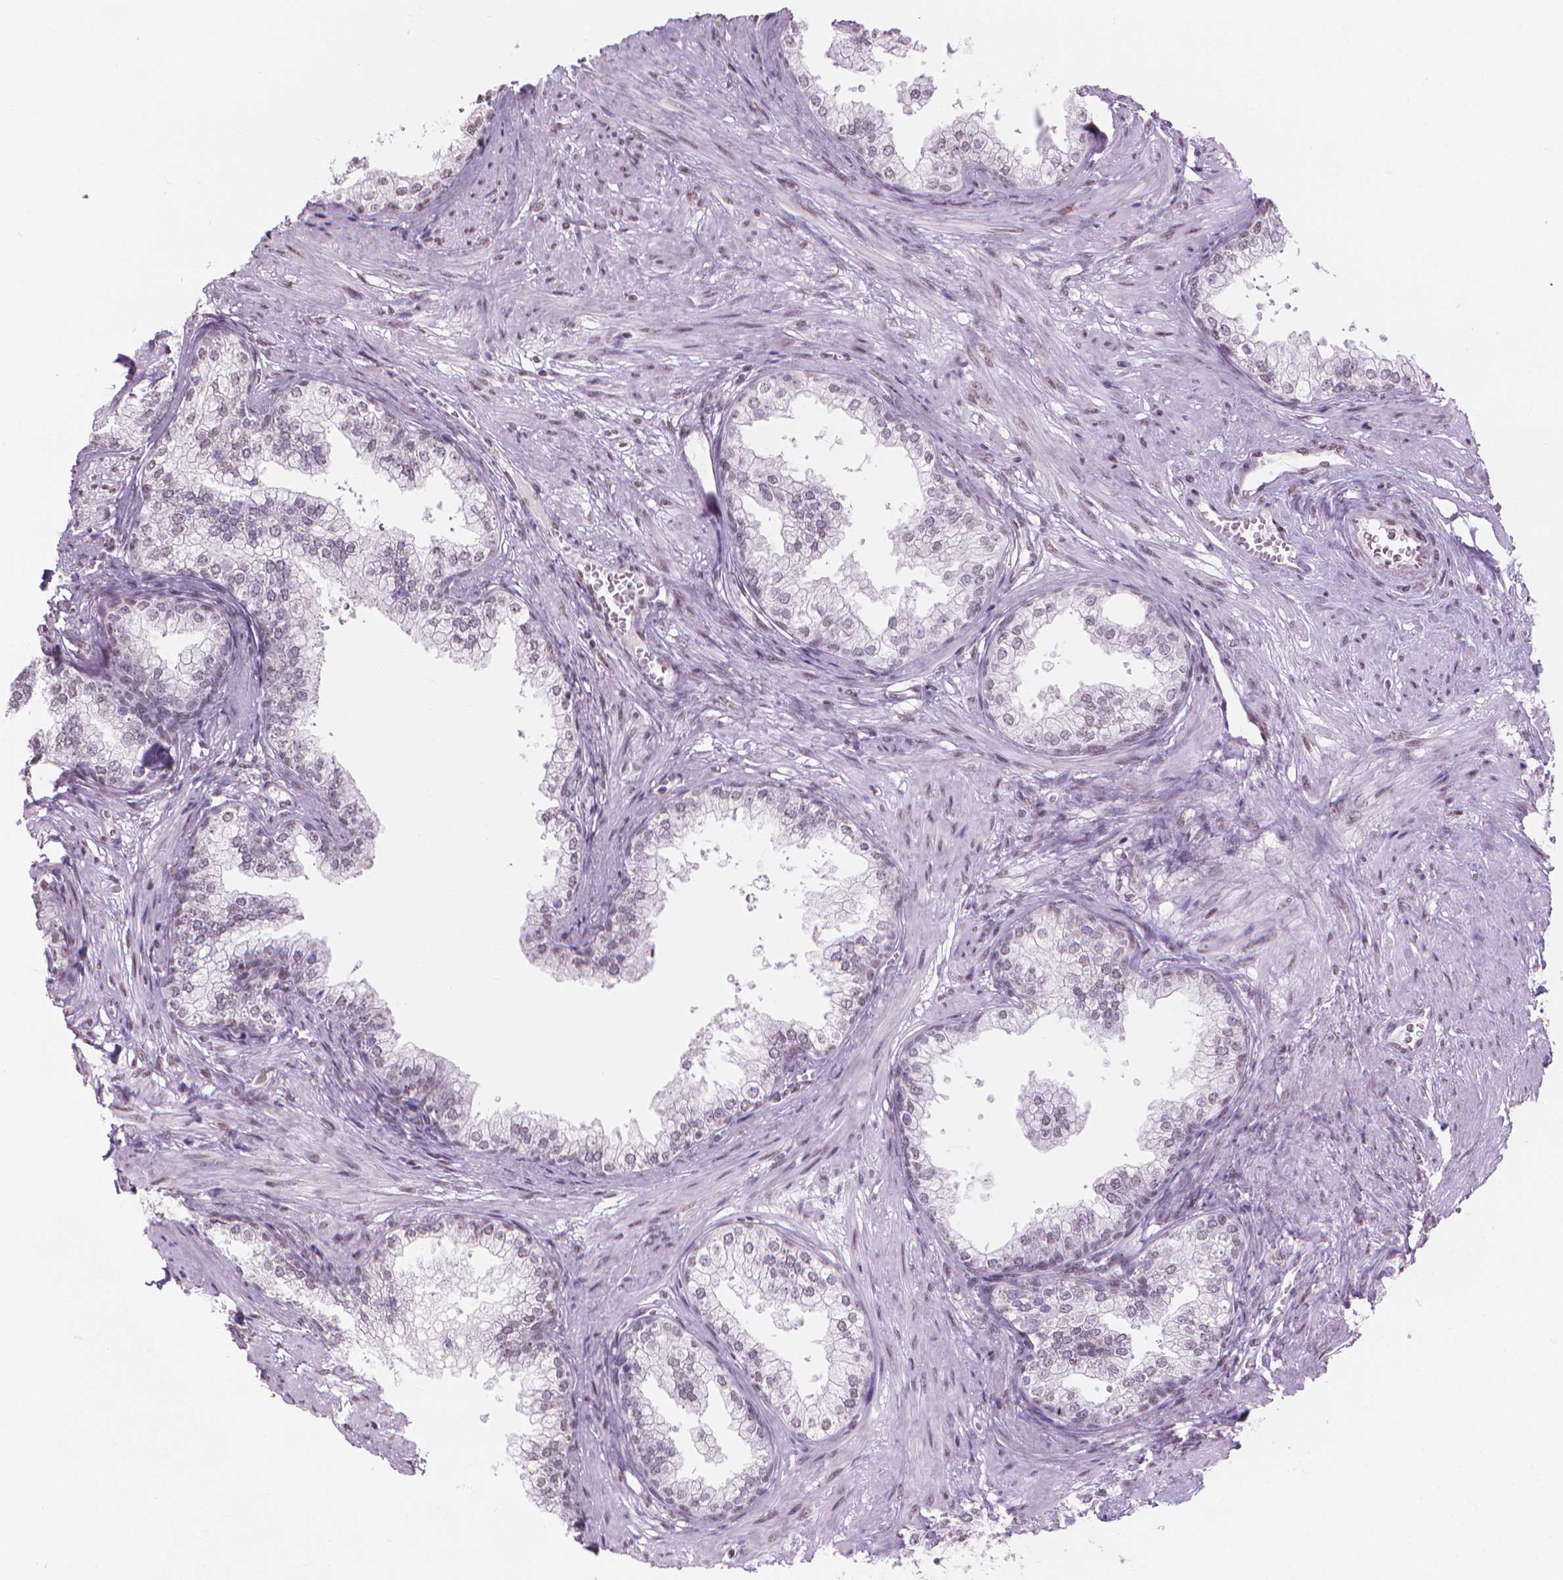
{"staining": {"intensity": "negative", "quantity": "none", "location": "none"}, "tissue": "prostate", "cell_type": "Glandular cells", "image_type": "normal", "snomed": [{"axis": "morphology", "description": "Normal tissue, NOS"}, {"axis": "topography", "description": "Prostate"}], "caption": "This is a histopathology image of IHC staining of unremarkable prostate, which shows no positivity in glandular cells.", "gene": "PIAS2", "patient": {"sex": "male", "age": 79}}